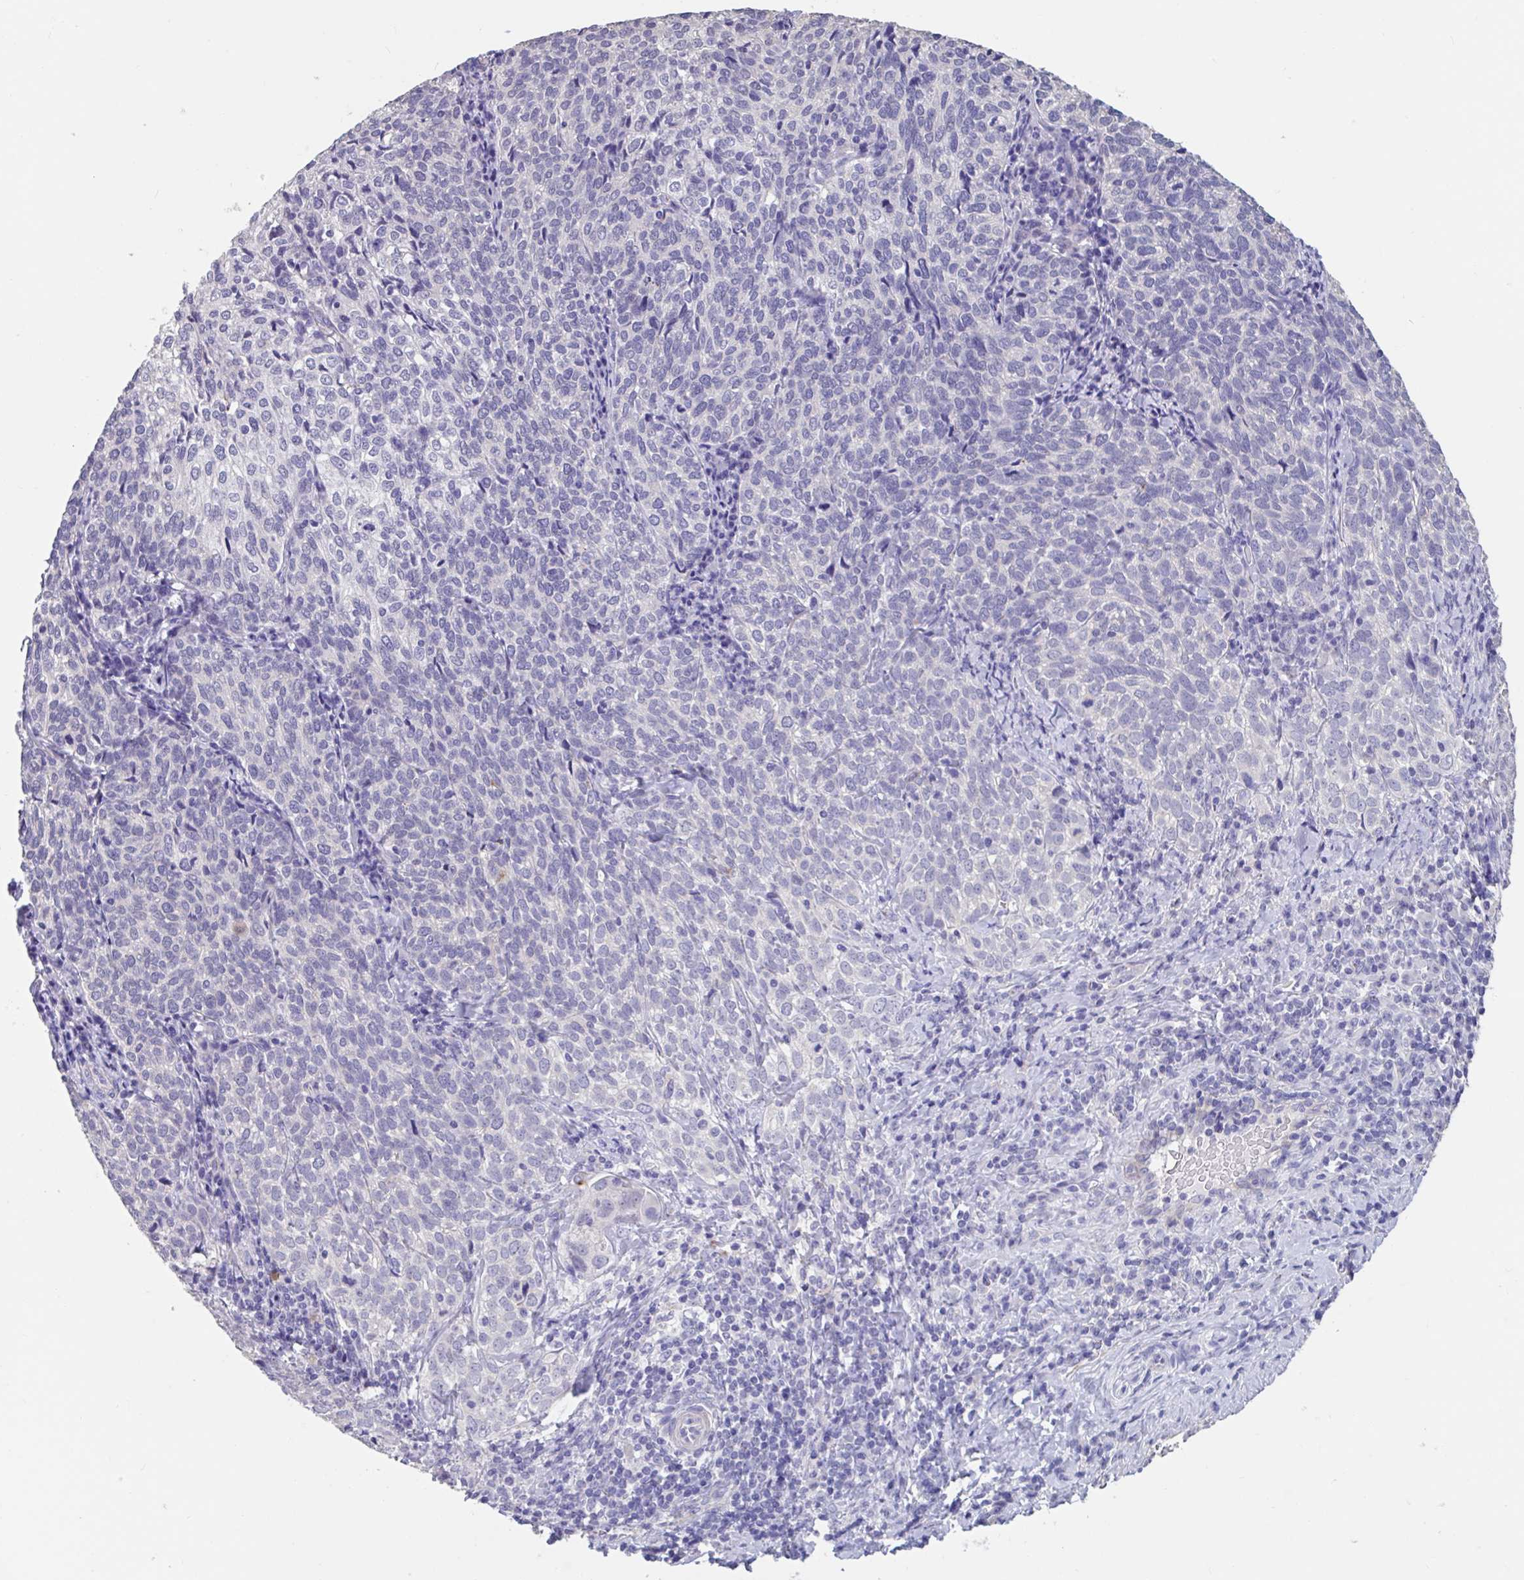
{"staining": {"intensity": "negative", "quantity": "none", "location": "none"}, "tissue": "cervical cancer", "cell_type": "Tumor cells", "image_type": "cancer", "snomed": [{"axis": "morphology", "description": "Normal tissue, NOS"}, {"axis": "morphology", "description": "Squamous cell carcinoma, NOS"}, {"axis": "topography", "description": "Vagina"}, {"axis": "topography", "description": "Cervix"}], "caption": "IHC image of human cervical cancer stained for a protein (brown), which reveals no expression in tumor cells.", "gene": "GPR162", "patient": {"sex": "female", "age": 45}}